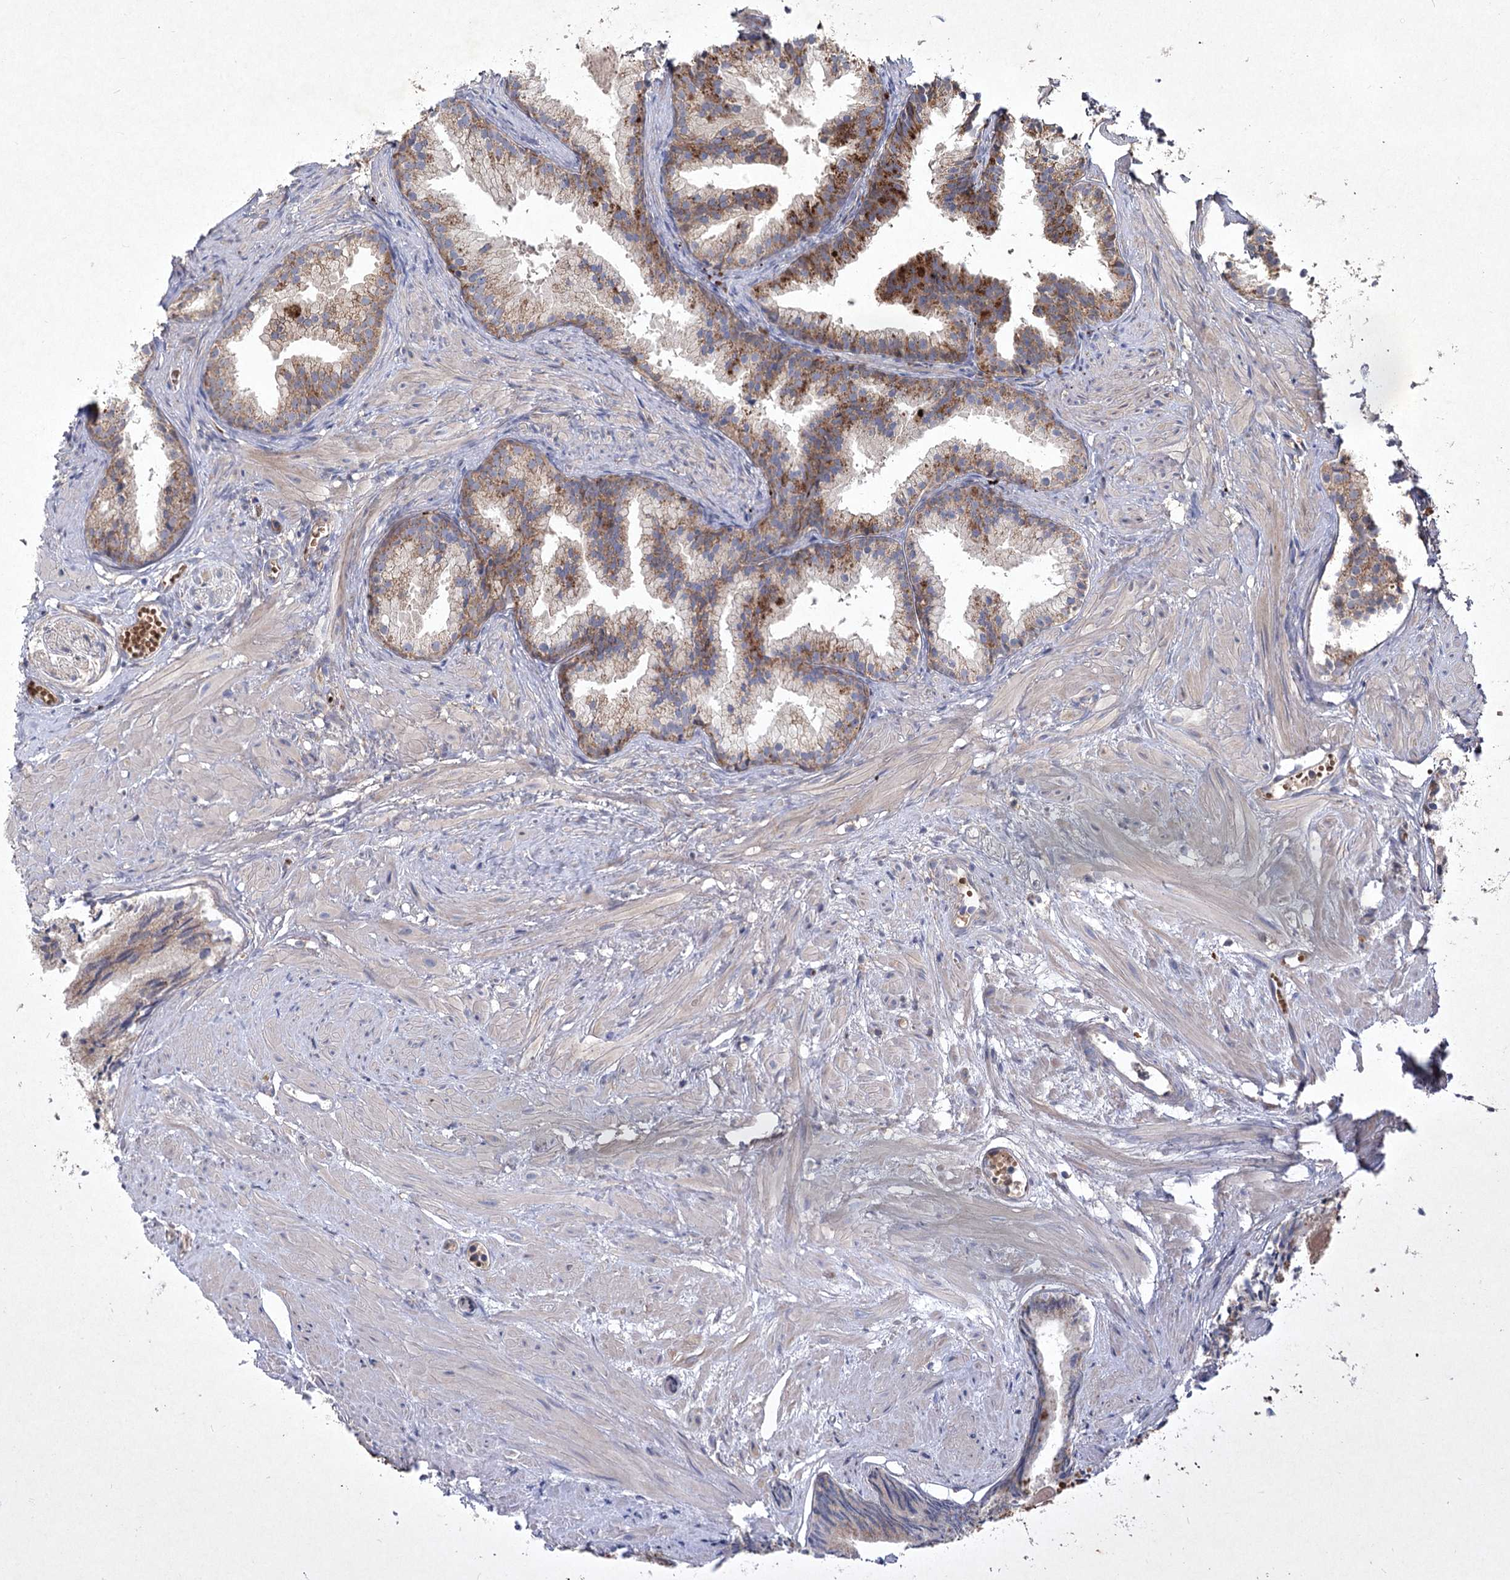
{"staining": {"intensity": "moderate", "quantity": ">75%", "location": "cytoplasmic/membranous"}, "tissue": "prostate cancer", "cell_type": "Tumor cells", "image_type": "cancer", "snomed": [{"axis": "morphology", "description": "Adenocarcinoma, Medium grade"}, {"axis": "topography", "description": "Prostate"}], "caption": "Protein staining of prostate cancer tissue shows moderate cytoplasmic/membranous staining in approximately >75% of tumor cells.", "gene": "PYROXD2", "patient": {"sex": "male", "age": 88}}